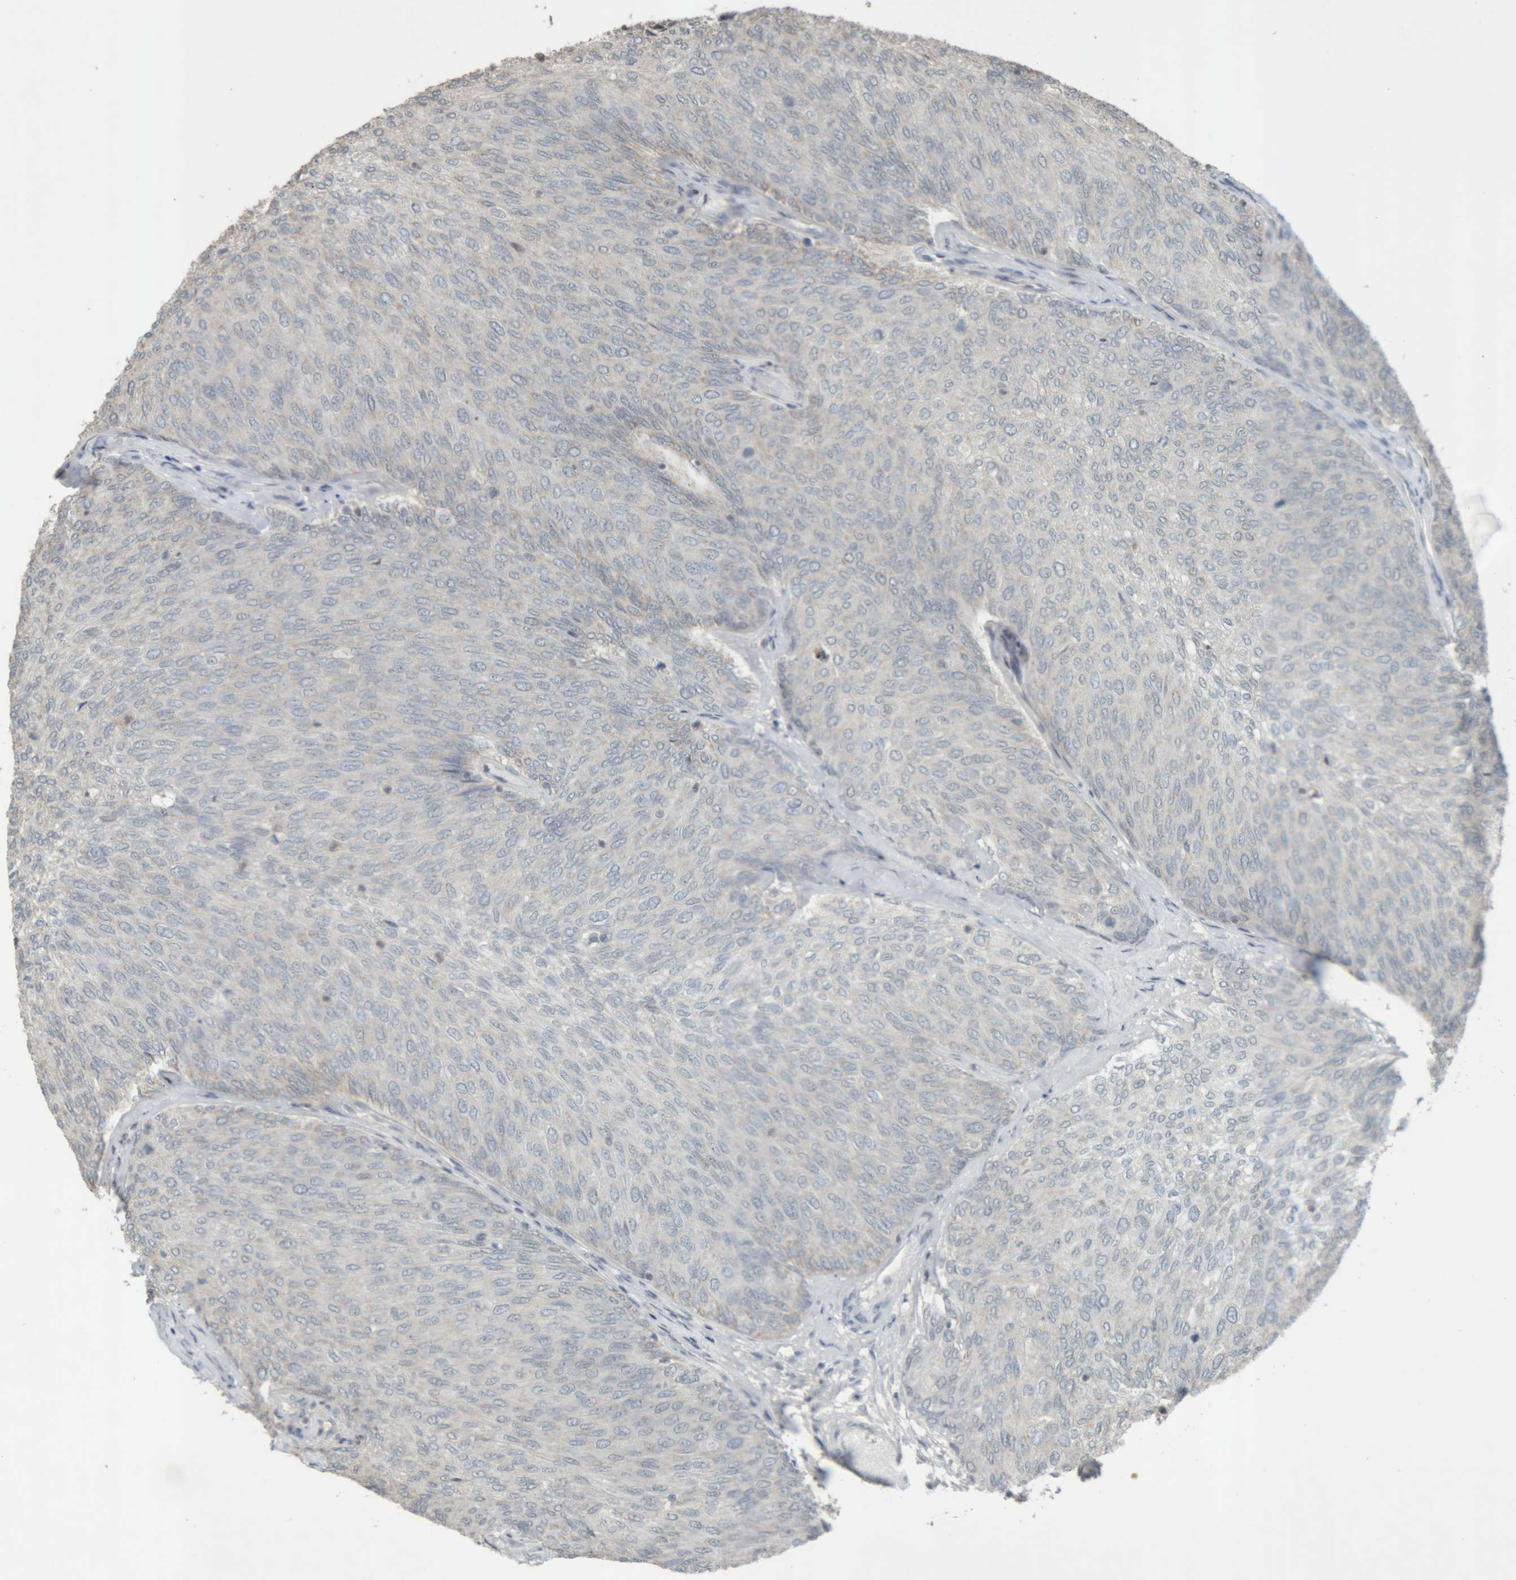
{"staining": {"intensity": "negative", "quantity": "none", "location": "none"}, "tissue": "urothelial cancer", "cell_type": "Tumor cells", "image_type": "cancer", "snomed": [{"axis": "morphology", "description": "Urothelial carcinoma, Low grade"}, {"axis": "topography", "description": "Urinary bladder"}], "caption": "Tumor cells are negative for protein expression in human urothelial cancer.", "gene": "RPF1", "patient": {"sex": "female", "age": 79}}